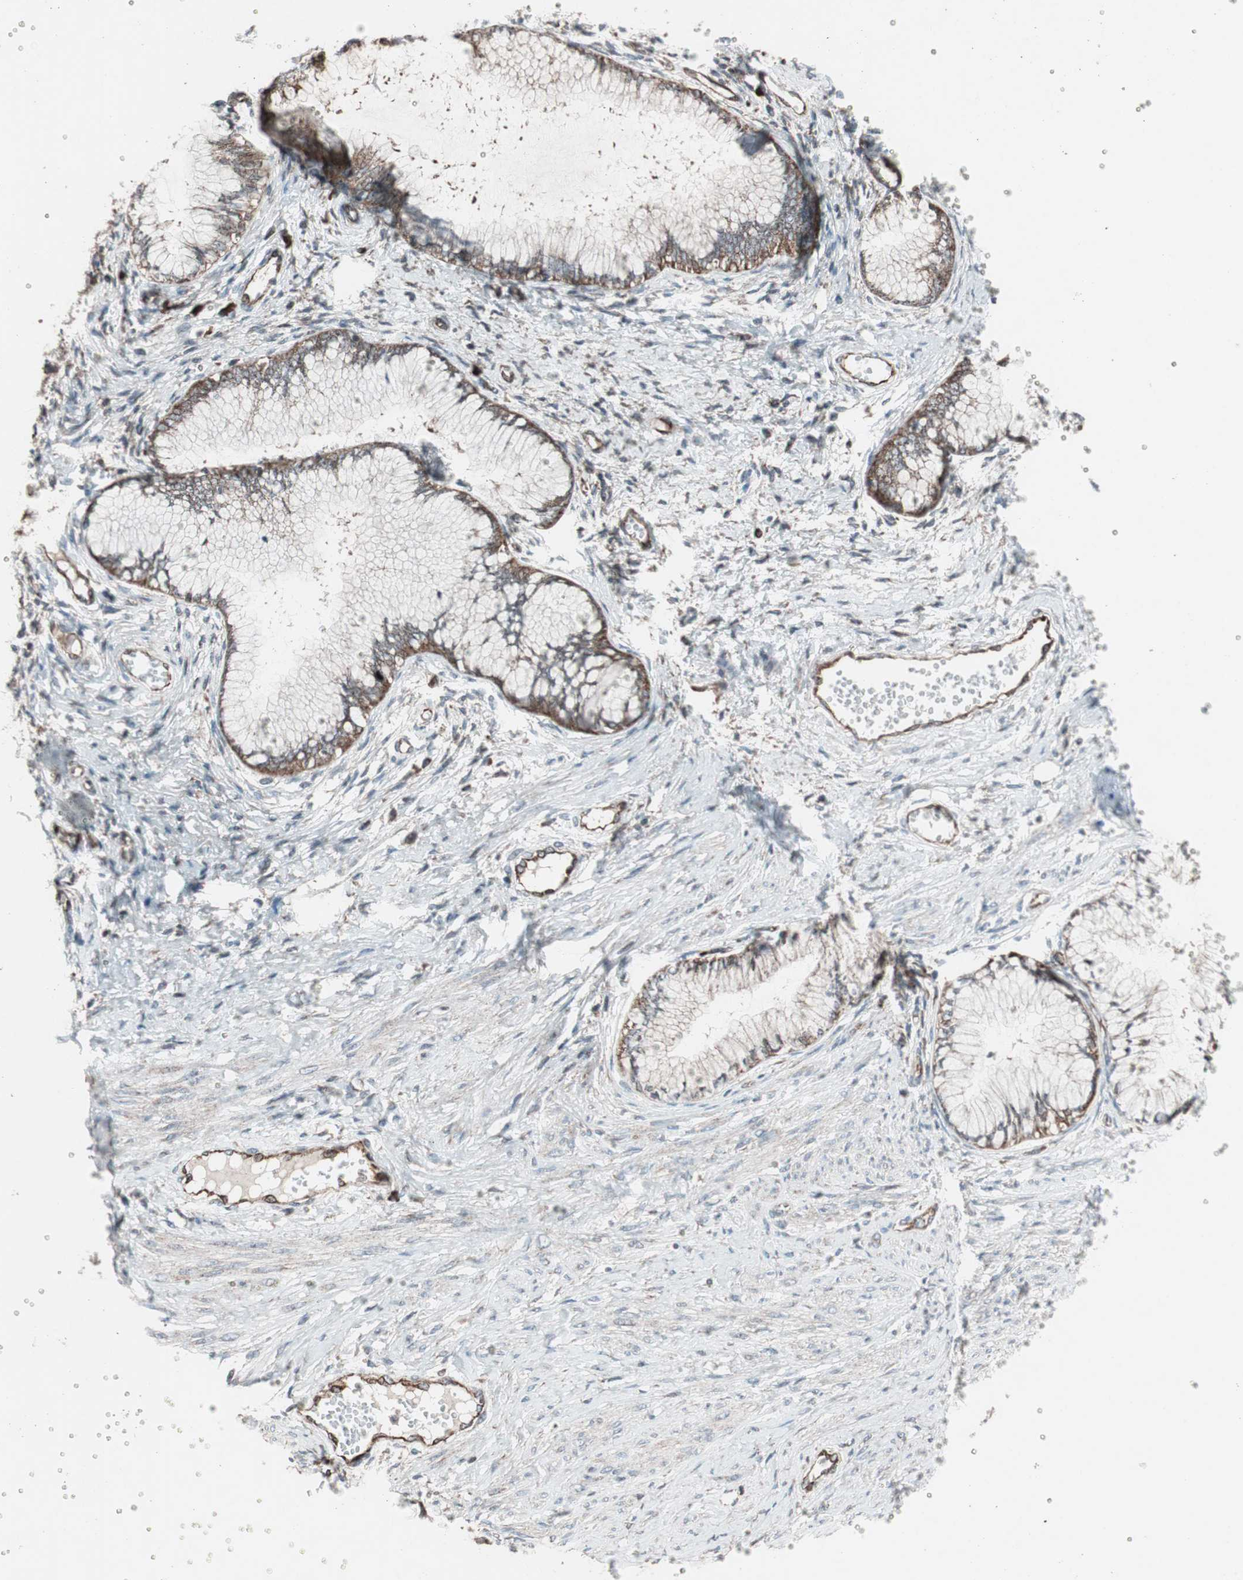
{"staining": {"intensity": "moderate", "quantity": ">75%", "location": "cytoplasmic/membranous"}, "tissue": "cervical cancer", "cell_type": "Tumor cells", "image_type": "cancer", "snomed": [{"axis": "morphology", "description": "Adenocarcinoma, NOS"}, {"axis": "topography", "description": "Cervix"}], "caption": "Cervical cancer was stained to show a protein in brown. There is medium levels of moderate cytoplasmic/membranous expression in about >75% of tumor cells.", "gene": "CCL14", "patient": {"sex": "female", "age": 36}}